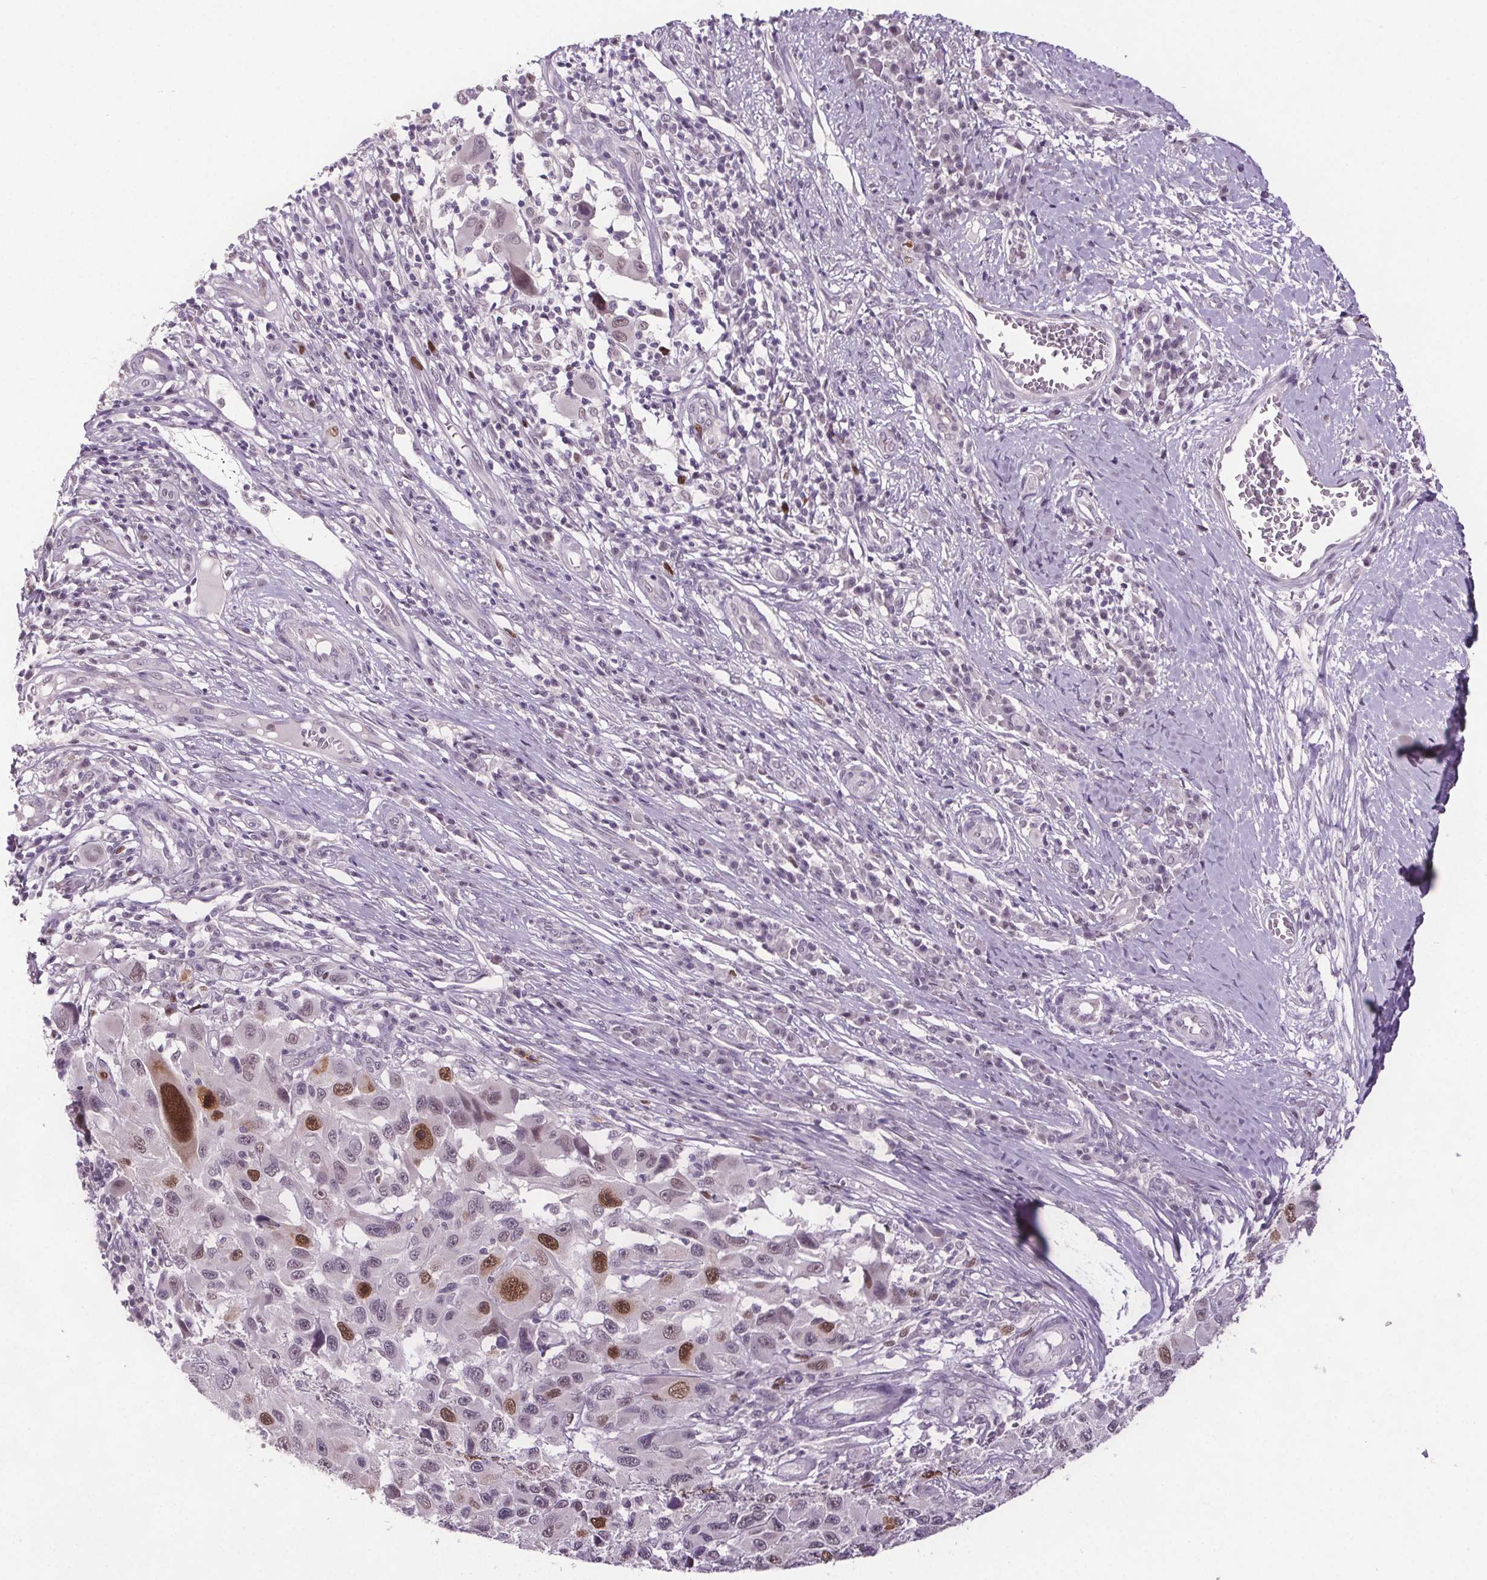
{"staining": {"intensity": "strong", "quantity": "<25%", "location": "nuclear"}, "tissue": "melanoma", "cell_type": "Tumor cells", "image_type": "cancer", "snomed": [{"axis": "morphology", "description": "Malignant melanoma, NOS"}, {"axis": "topography", "description": "Skin"}], "caption": "Immunohistochemistry (IHC) histopathology image of malignant melanoma stained for a protein (brown), which reveals medium levels of strong nuclear expression in about <25% of tumor cells.", "gene": "CENPF", "patient": {"sex": "male", "age": 53}}